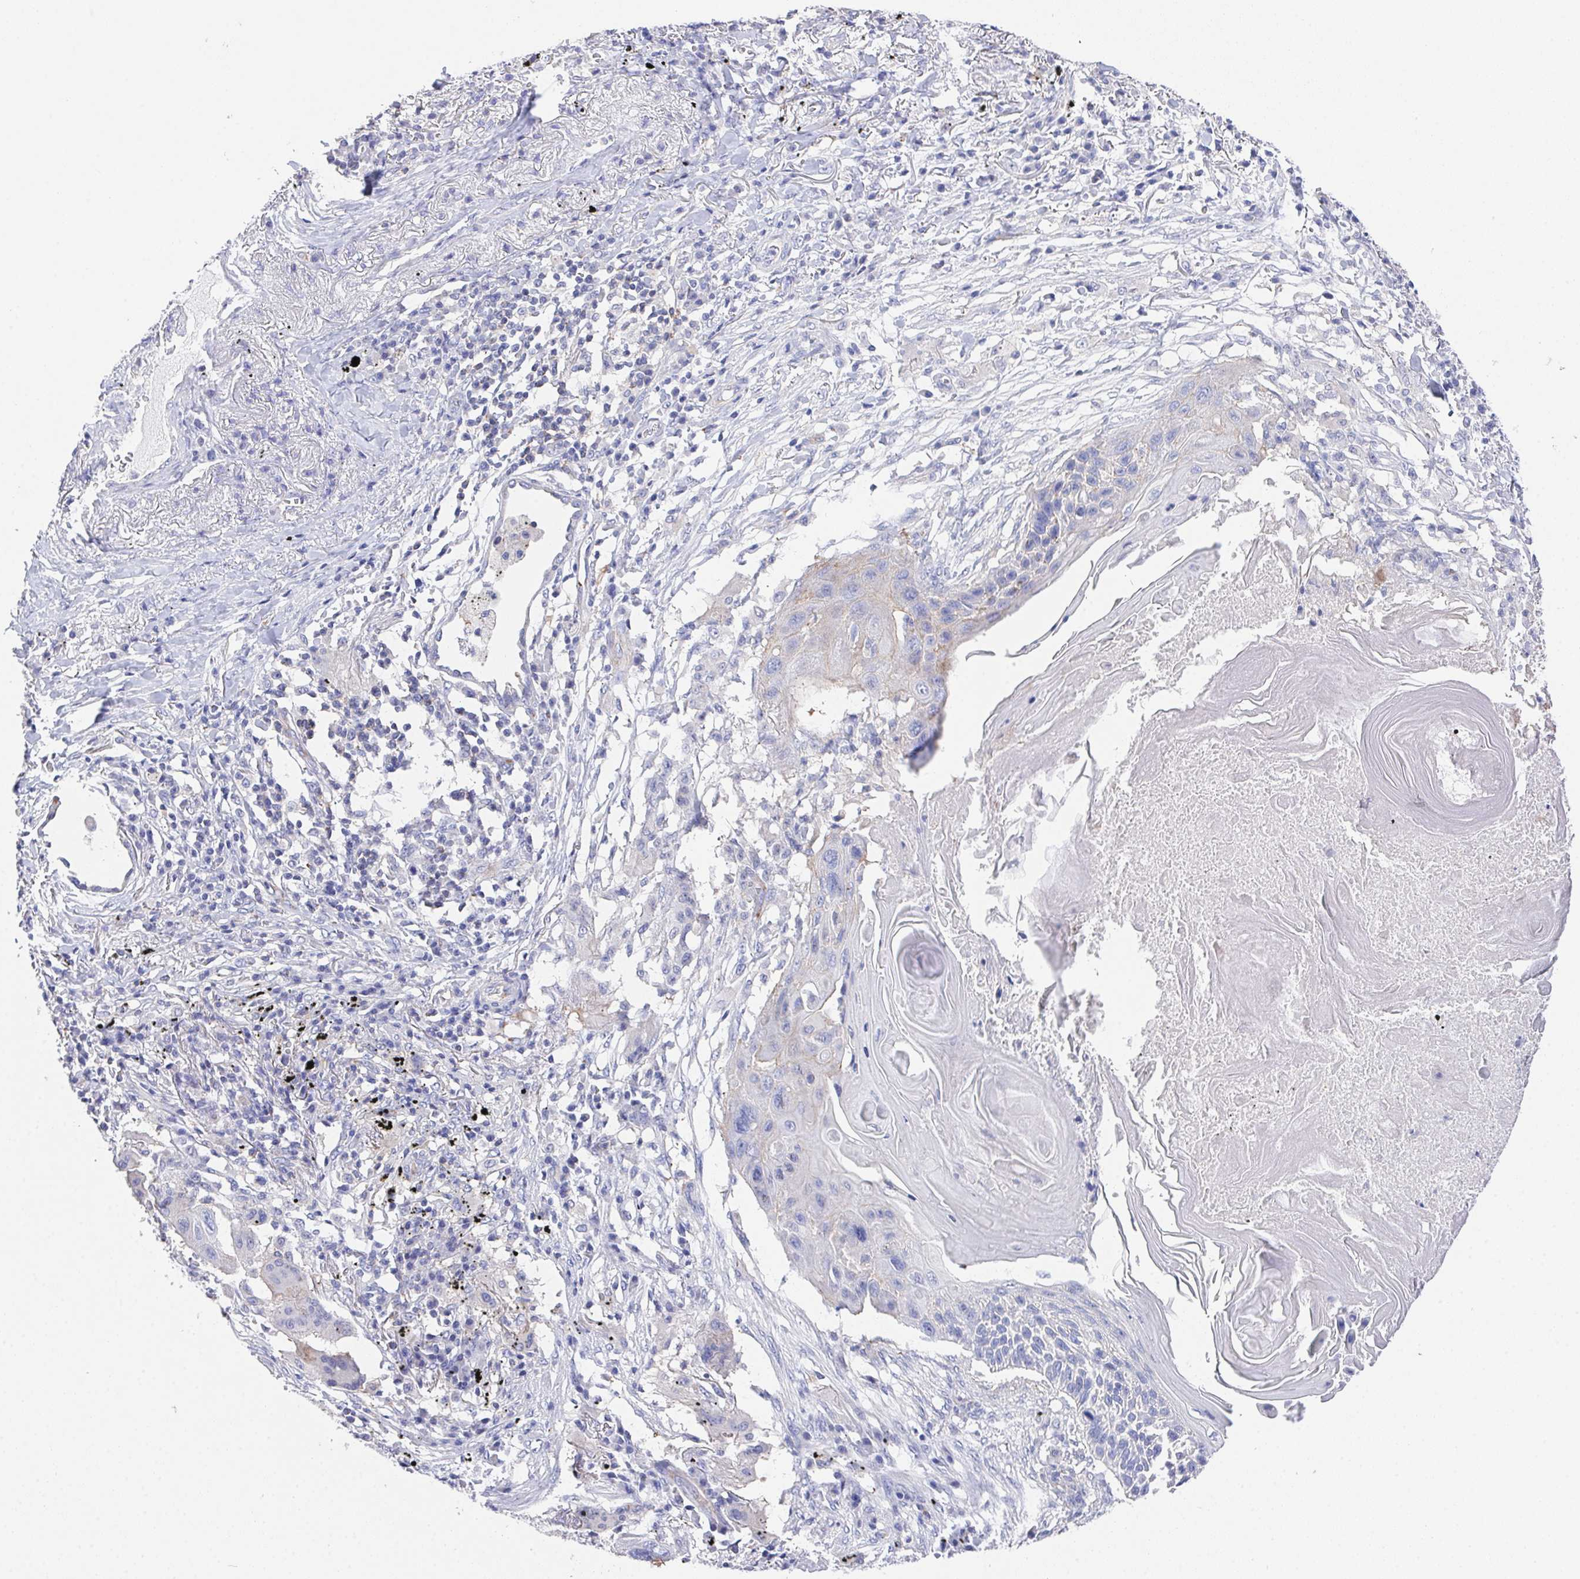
{"staining": {"intensity": "negative", "quantity": "none", "location": "none"}, "tissue": "lung cancer", "cell_type": "Tumor cells", "image_type": "cancer", "snomed": [{"axis": "morphology", "description": "Squamous cell carcinoma, NOS"}, {"axis": "topography", "description": "Lung"}], "caption": "Lung cancer stained for a protein using immunohistochemistry displays no expression tumor cells.", "gene": "PRG3", "patient": {"sex": "male", "age": 78}}